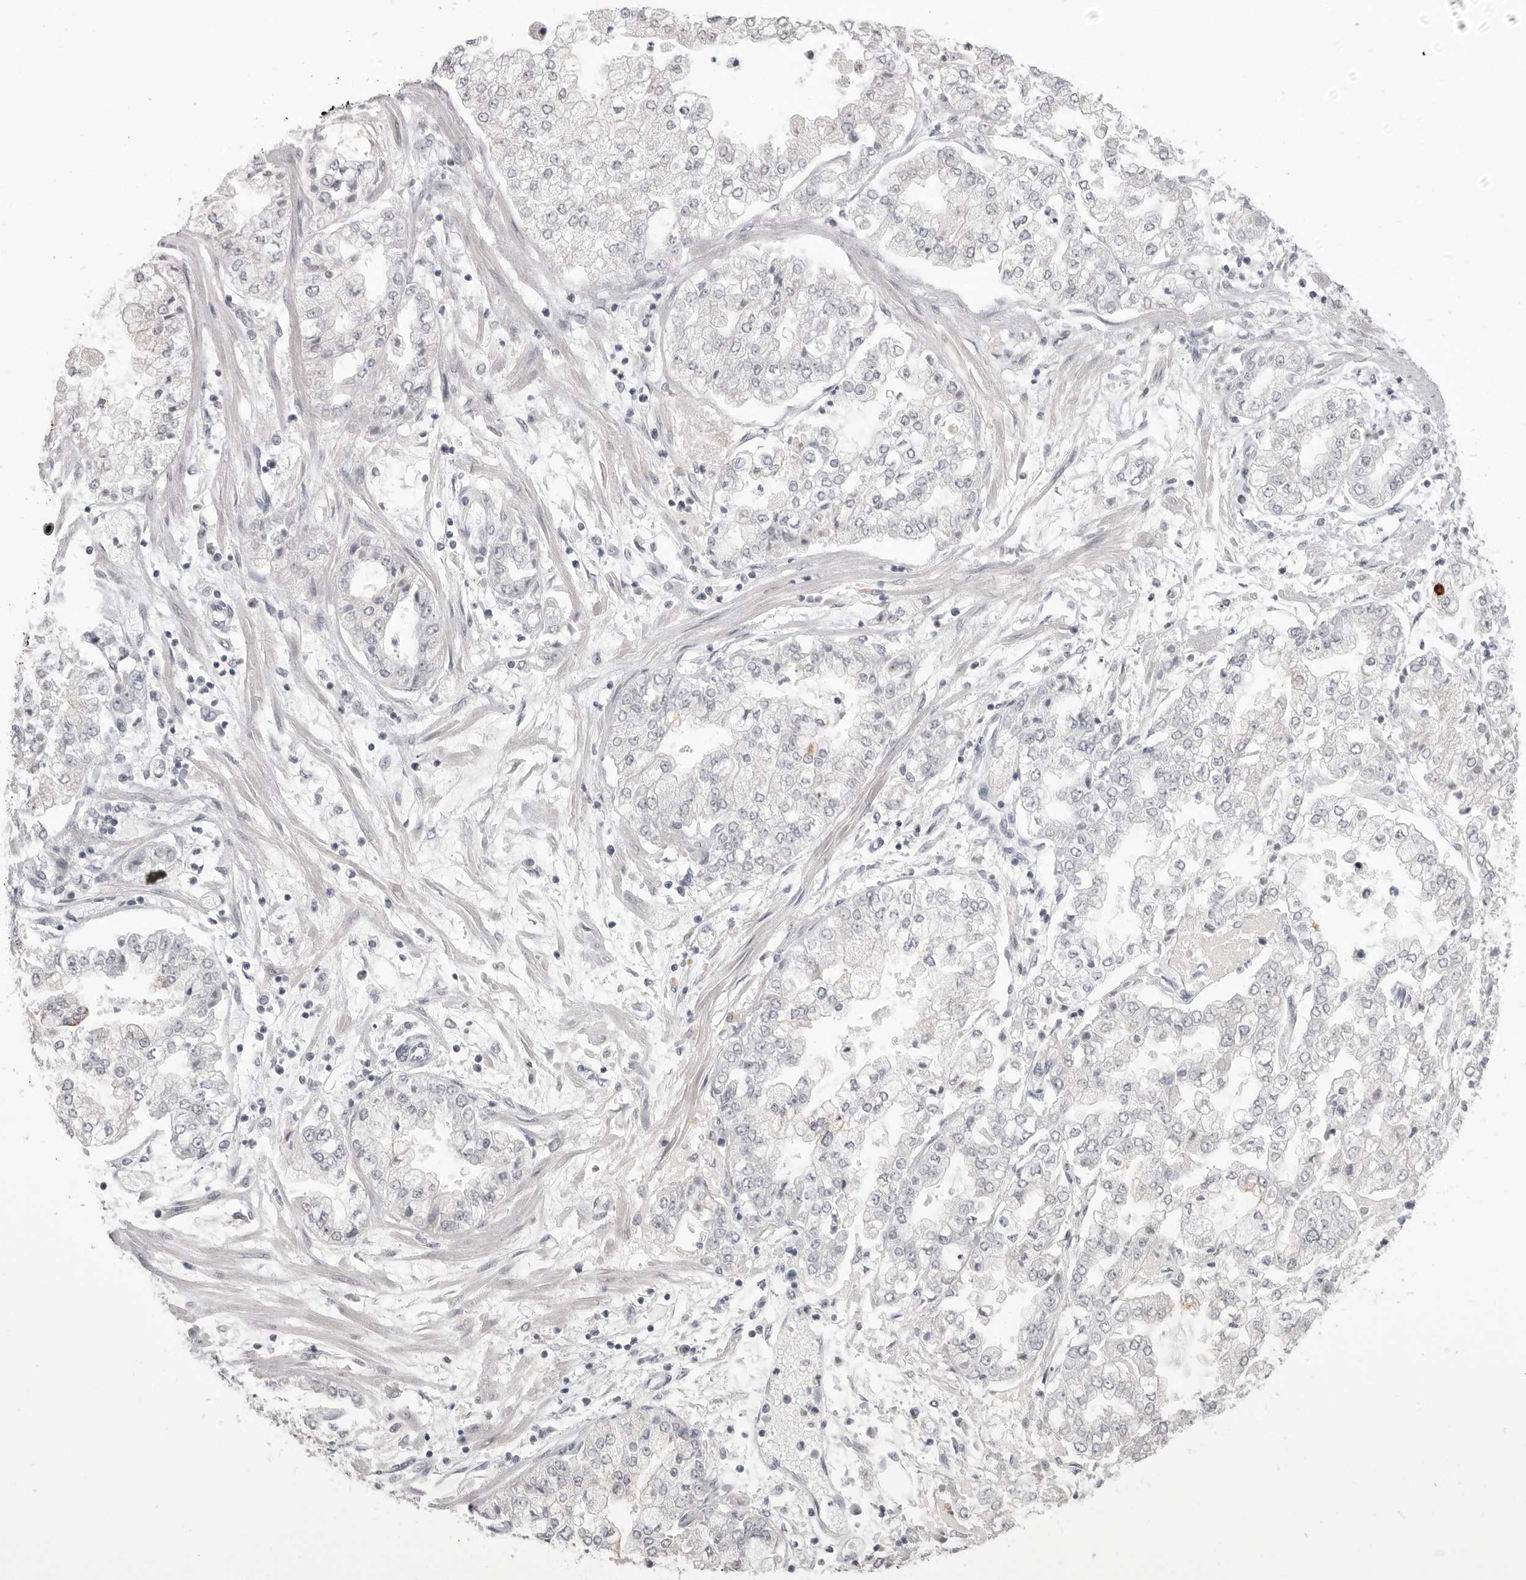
{"staining": {"intensity": "negative", "quantity": "none", "location": "none"}, "tissue": "stomach cancer", "cell_type": "Tumor cells", "image_type": "cancer", "snomed": [{"axis": "morphology", "description": "Adenocarcinoma, NOS"}, {"axis": "topography", "description": "Stomach"}], "caption": "Protein analysis of stomach adenocarcinoma demonstrates no significant expression in tumor cells.", "gene": "PRSS1", "patient": {"sex": "male", "age": 76}}